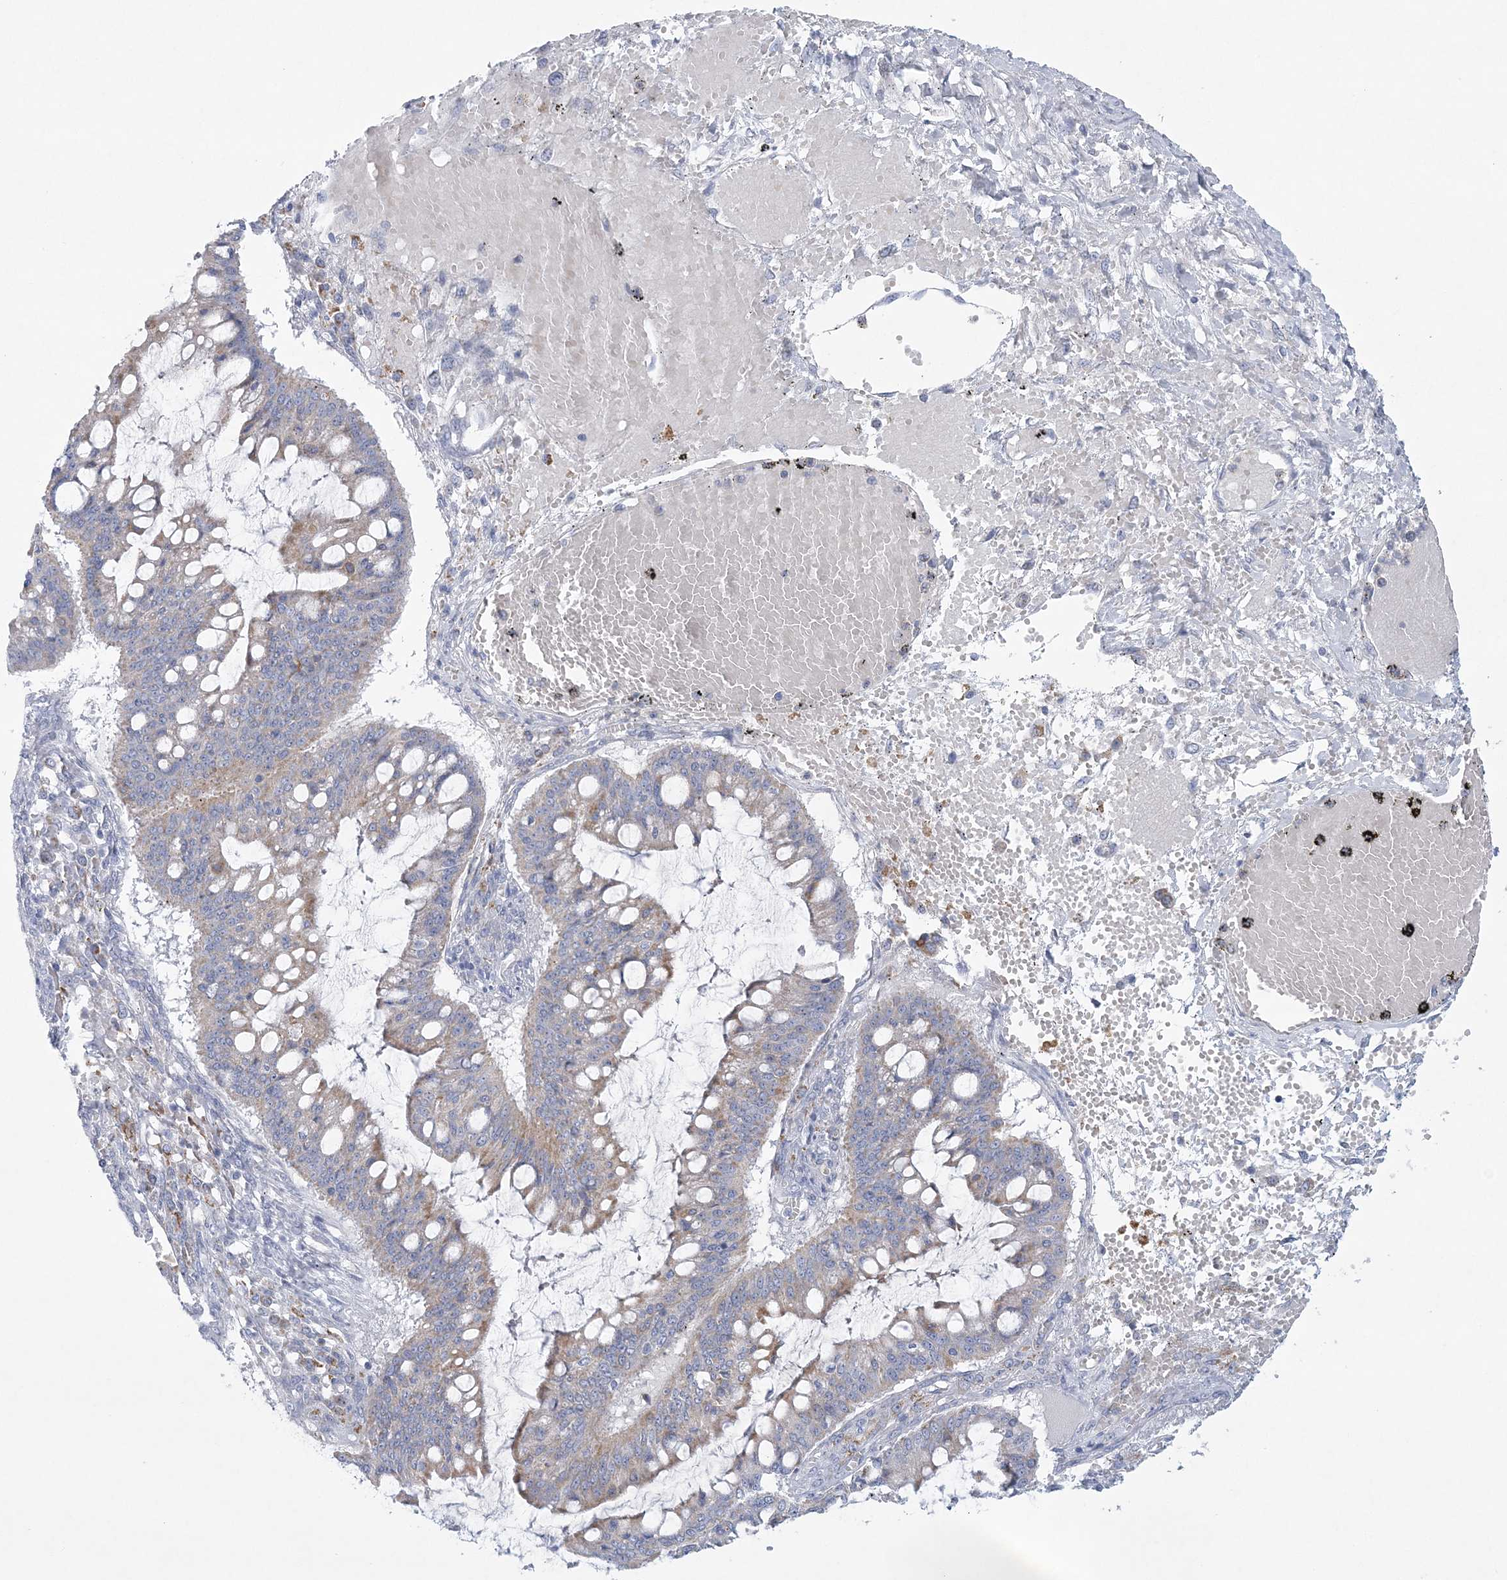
{"staining": {"intensity": "weak", "quantity": "25%-75%", "location": "cytoplasmic/membranous"}, "tissue": "ovarian cancer", "cell_type": "Tumor cells", "image_type": "cancer", "snomed": [{"axis": "morphology", "description": "Cystadenocarcinoma, mucinous, NOS"}, {"axis": "topography", "description": "Ovary"}], "caption": "Immunohistochemical staining of ovarian mucinous cystadenocarcinoma exhibits low levels of weak cytoplasmic/membranous protein expression in about 25%-75% of tumor cells.", "gene": "NIPAL1", "patient": {"sex": "female", "age": 73}}